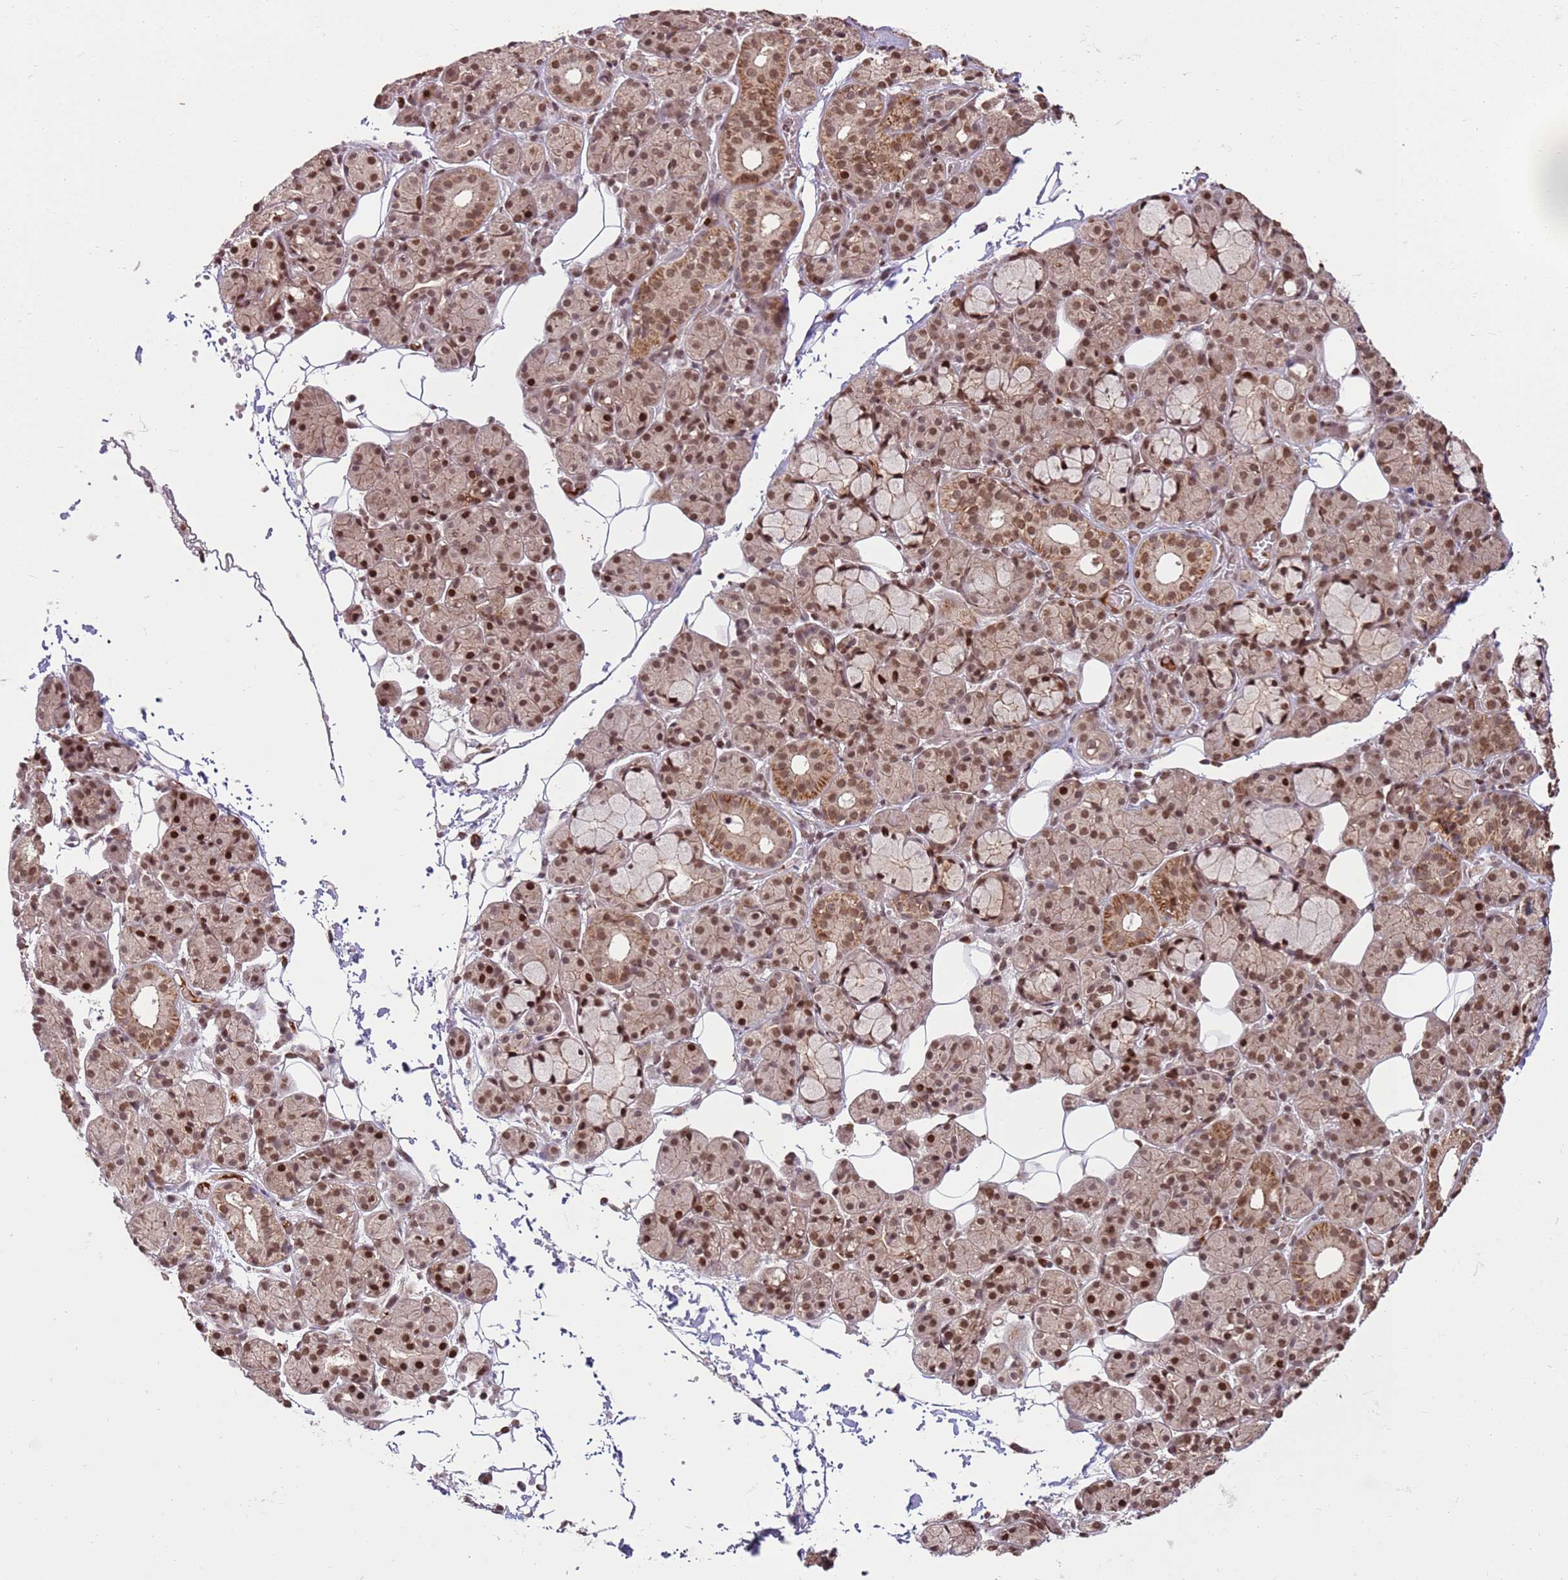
{"staining": {"intensity": "strong", "quantity": ">75%", "location": "cytoplasmic/membranous,nuclear"}, "tissue": "salivary gland", "cell_type": "Glandular cells", "image_type": "normal", "snomed": [{"axis": "morphology", "description": "Normal tissue, NOS"}, {"axis": "topography", "description": "Salivary gland"}], "caption": "This histopathology image reveals immunohistochemistry (IHC) staining of unremarkable salivary gland, with high strong cytoplasmic/membranous,nuclear expression in approximately >75% of glandular cells.", "gene": "ZBTB12", "patient": {"sex": "male", "age": 63}}